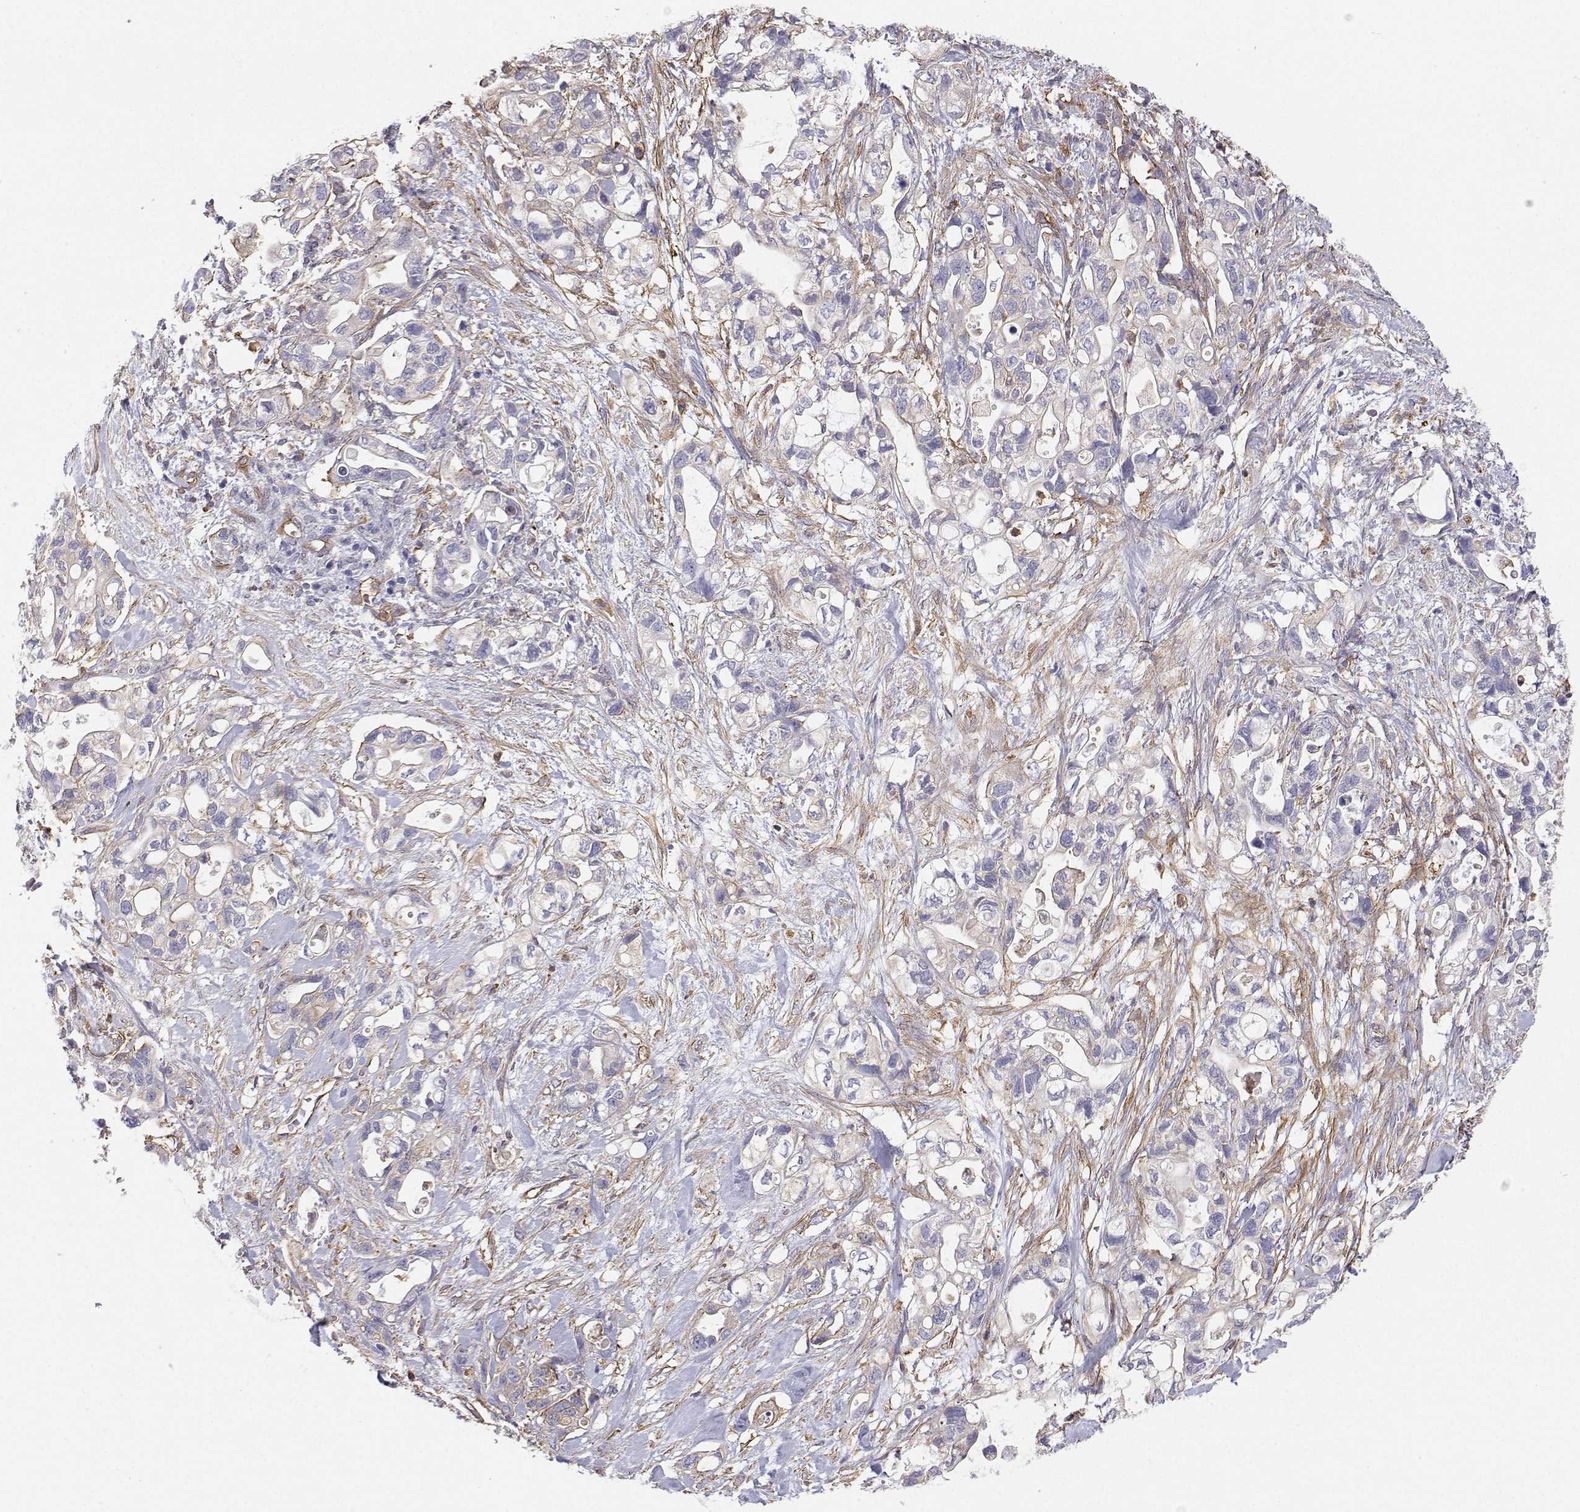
{"staining": {"intensity": "moderate", "quantity": "25%-75%", "location": "cytoplasmic/membranous"}, "tissue": "pancreatic cancer", "cell_type": "Tumor cells", "image_type": "cancer", "snomed": [{"axis": "morphology", "description": "Adenocarcinoma, NOS"}, {"axis": "topography", "description": "Pancreas"}], "caption": "Brown immunohistochemical staining in human adenocarcinoma (pancreatic) displays moderate cytoplasmic/membranous positivity in about 25%-75% of tumor cells.", "gene": "MYH9", "patient": {"sex": "female", "age": 72}}